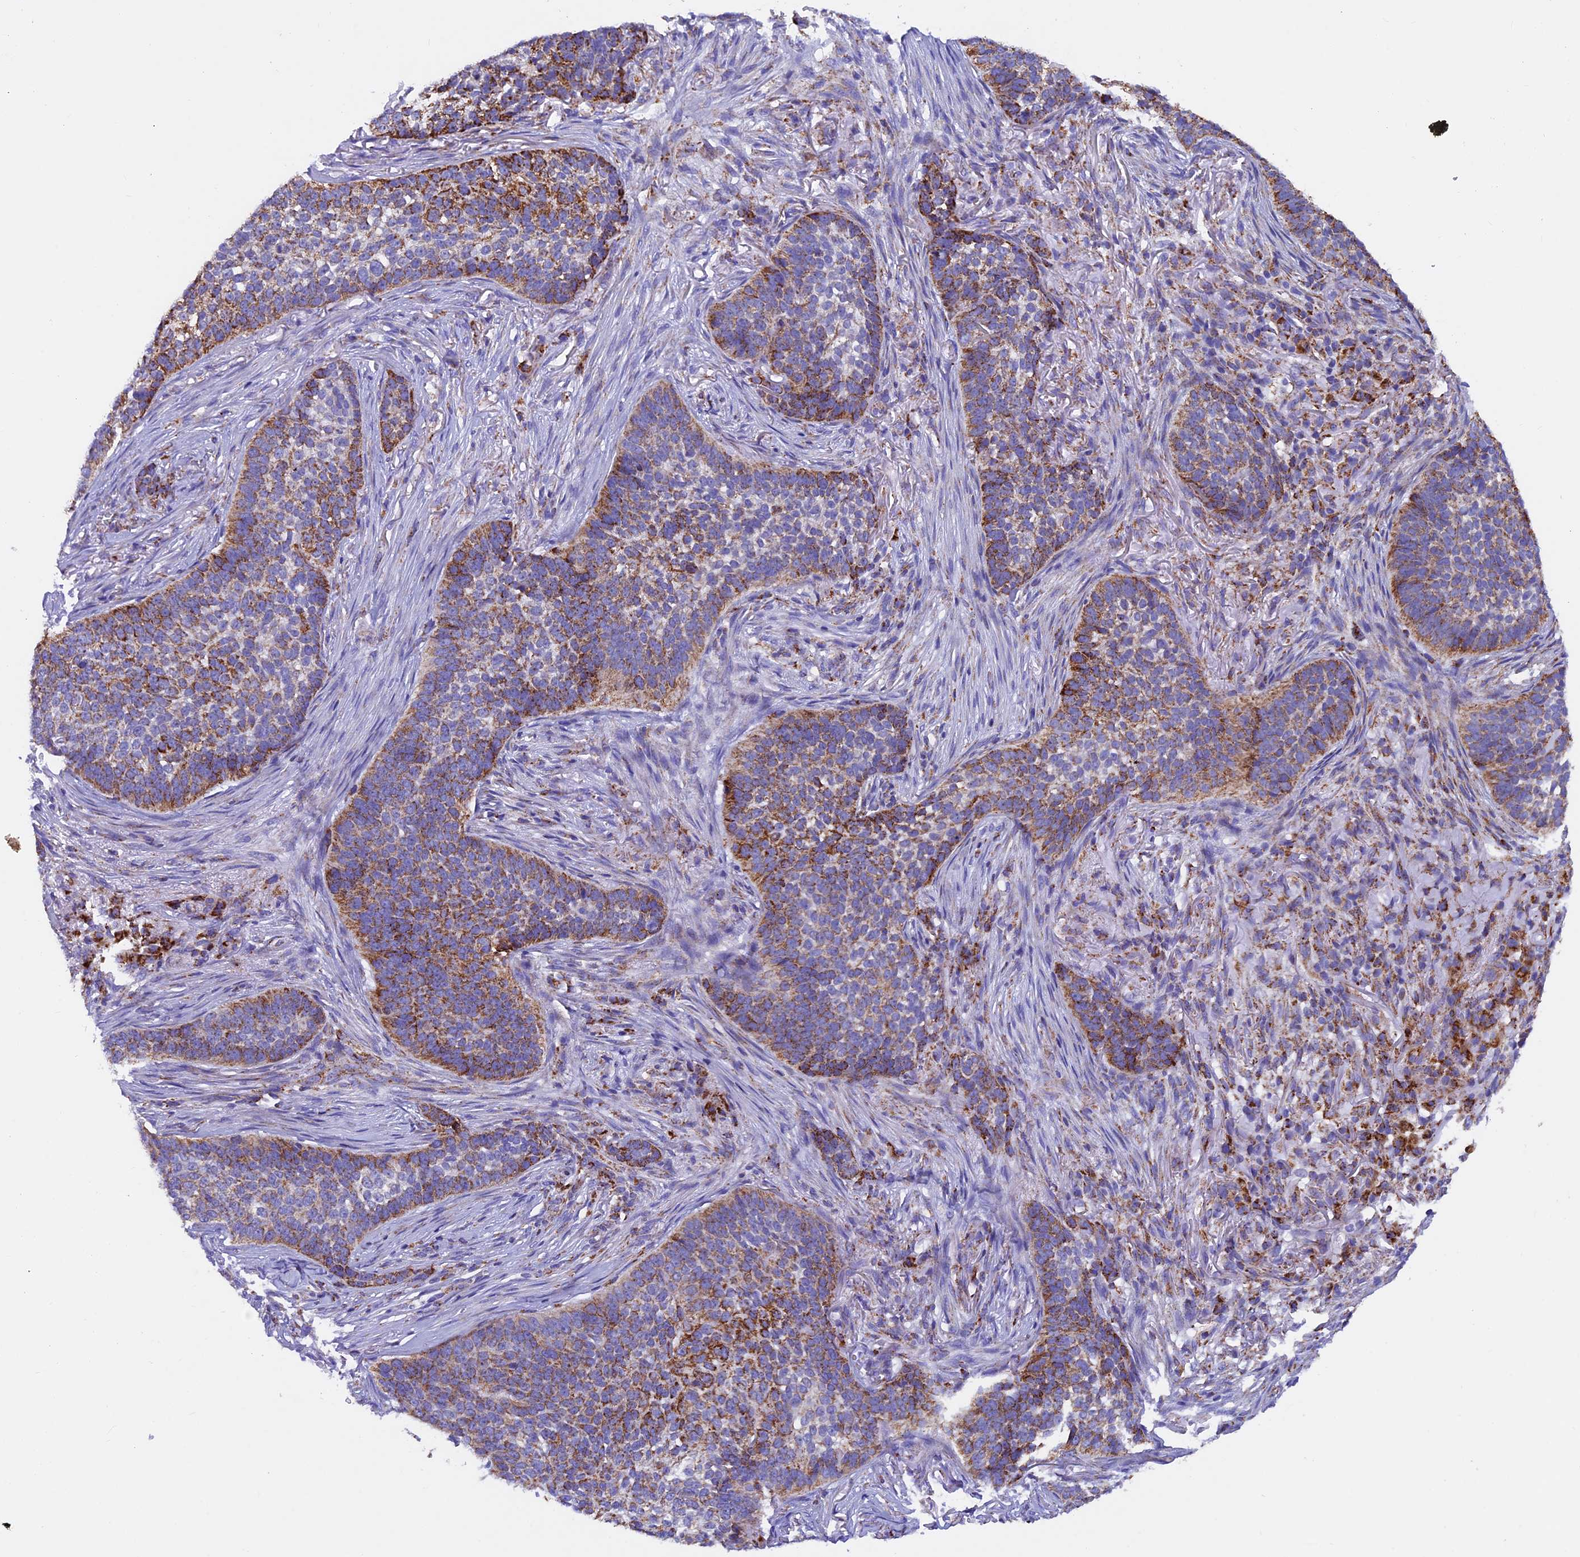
{"staining": {"intensity": "strong", "quantity": "<25%", "location": "cytoplasmic/membranous"}, "tissue": "skin cancer", "cell_type": "Tumor cells", "image_type": "cancer", "snomed": [{"axis": "morphology", "description": "Basal cell carcinoma"}, {"axis": "topography", "description": "Skin"}], "caption": "Tumor cells exhibit medium levels of strong cytoplasmic/membranous positivity in about <25% of cells in skin cancer.", "gene": "SLC8B1", "patient": {"sex": "male", "age": 85}}